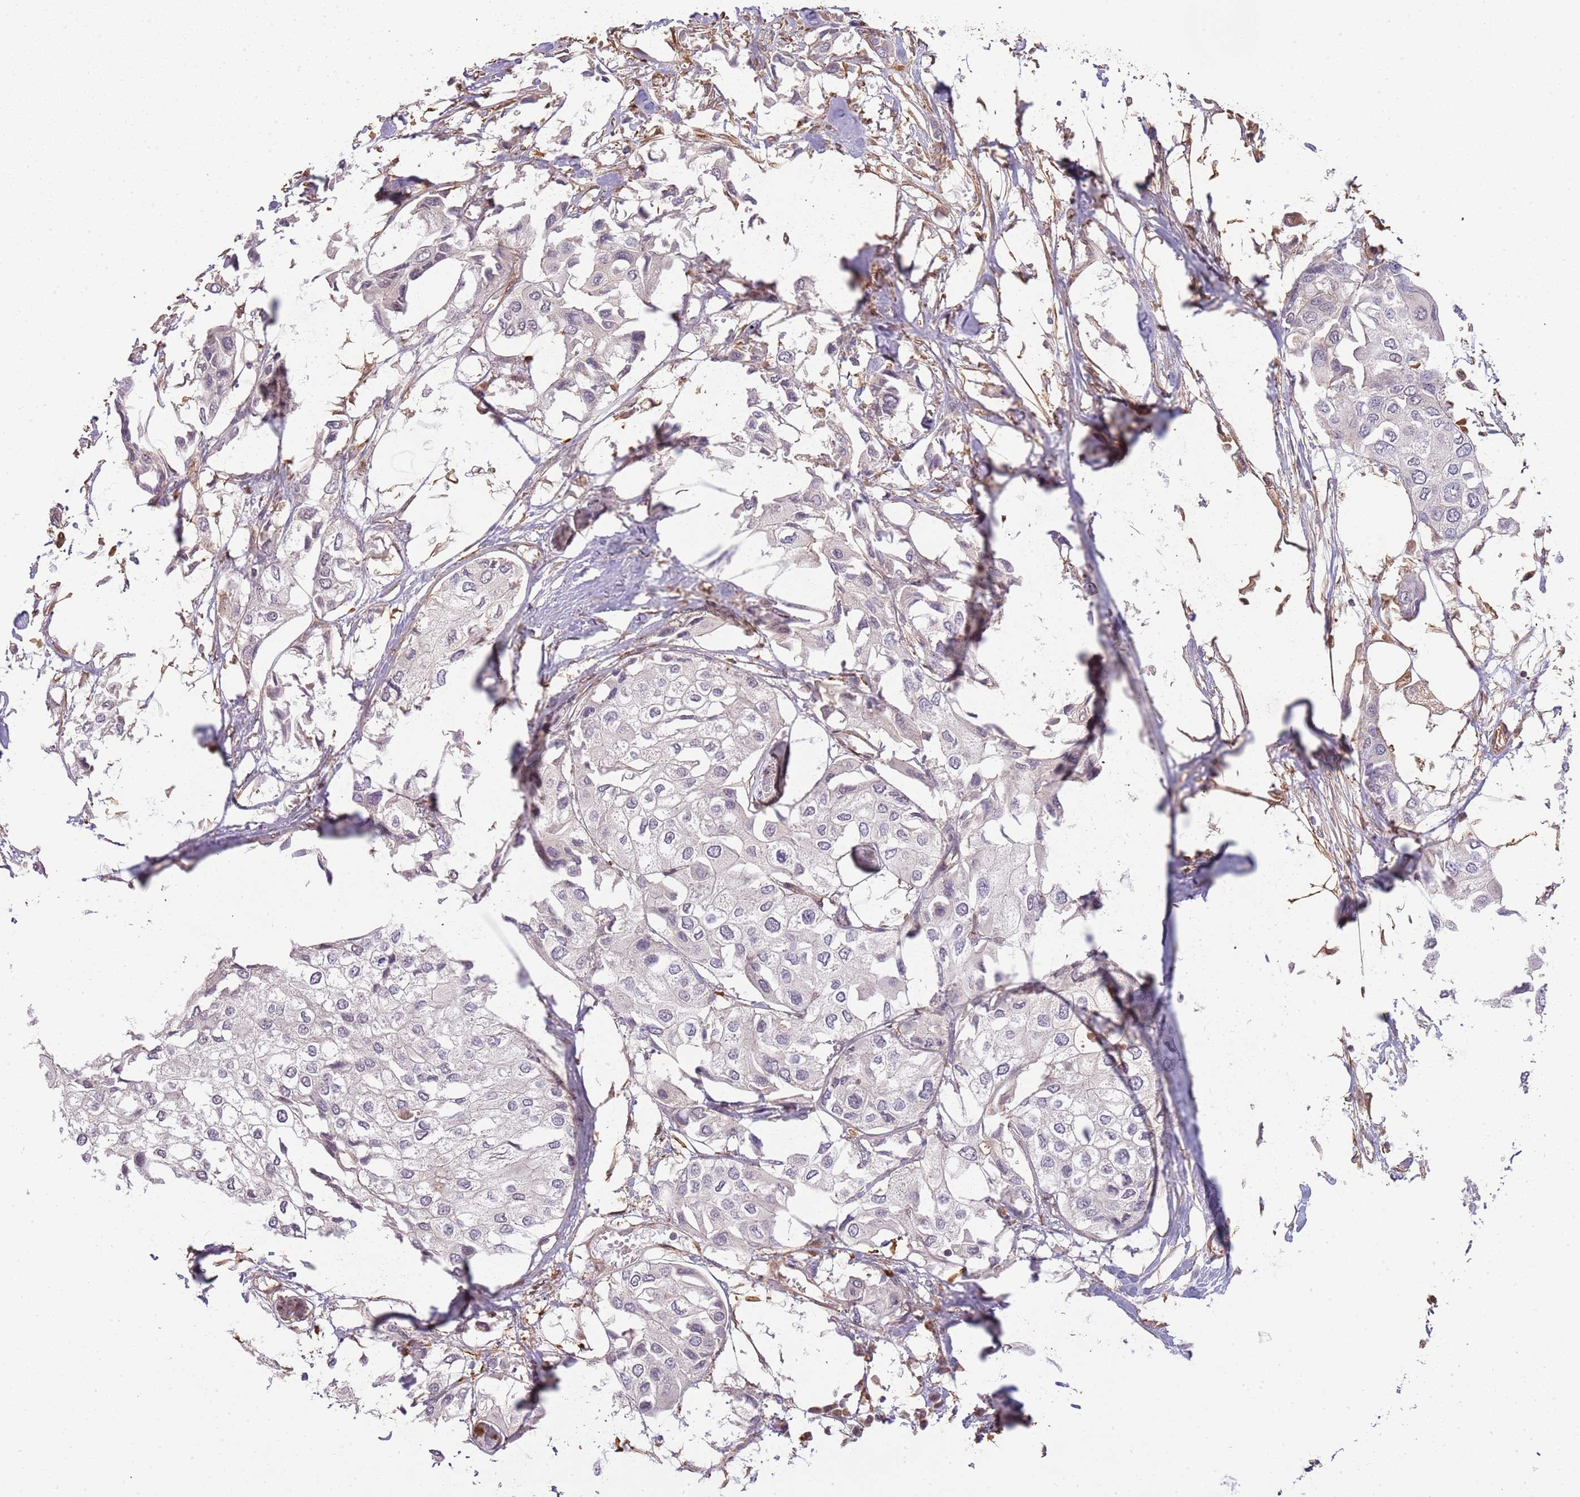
{"staining": {"intensity": "negative", "quantity": "none", "location": "none"}, "tissue": "urothelial cancer", "cell_type": "Tumor cells", "image_type": "cancer", "snomed": [{"axis": "morphology", "description": "Urothelial carcinoma, High grade"}, {"axis": "topography", "description": "Urinary bladder"}], "caption": "Tumor cells are negative for brown protein staining in urothelial carcinoma (high-grade).", "gene": "SURF2", "patient": {"sex": "male", "age": 64}}